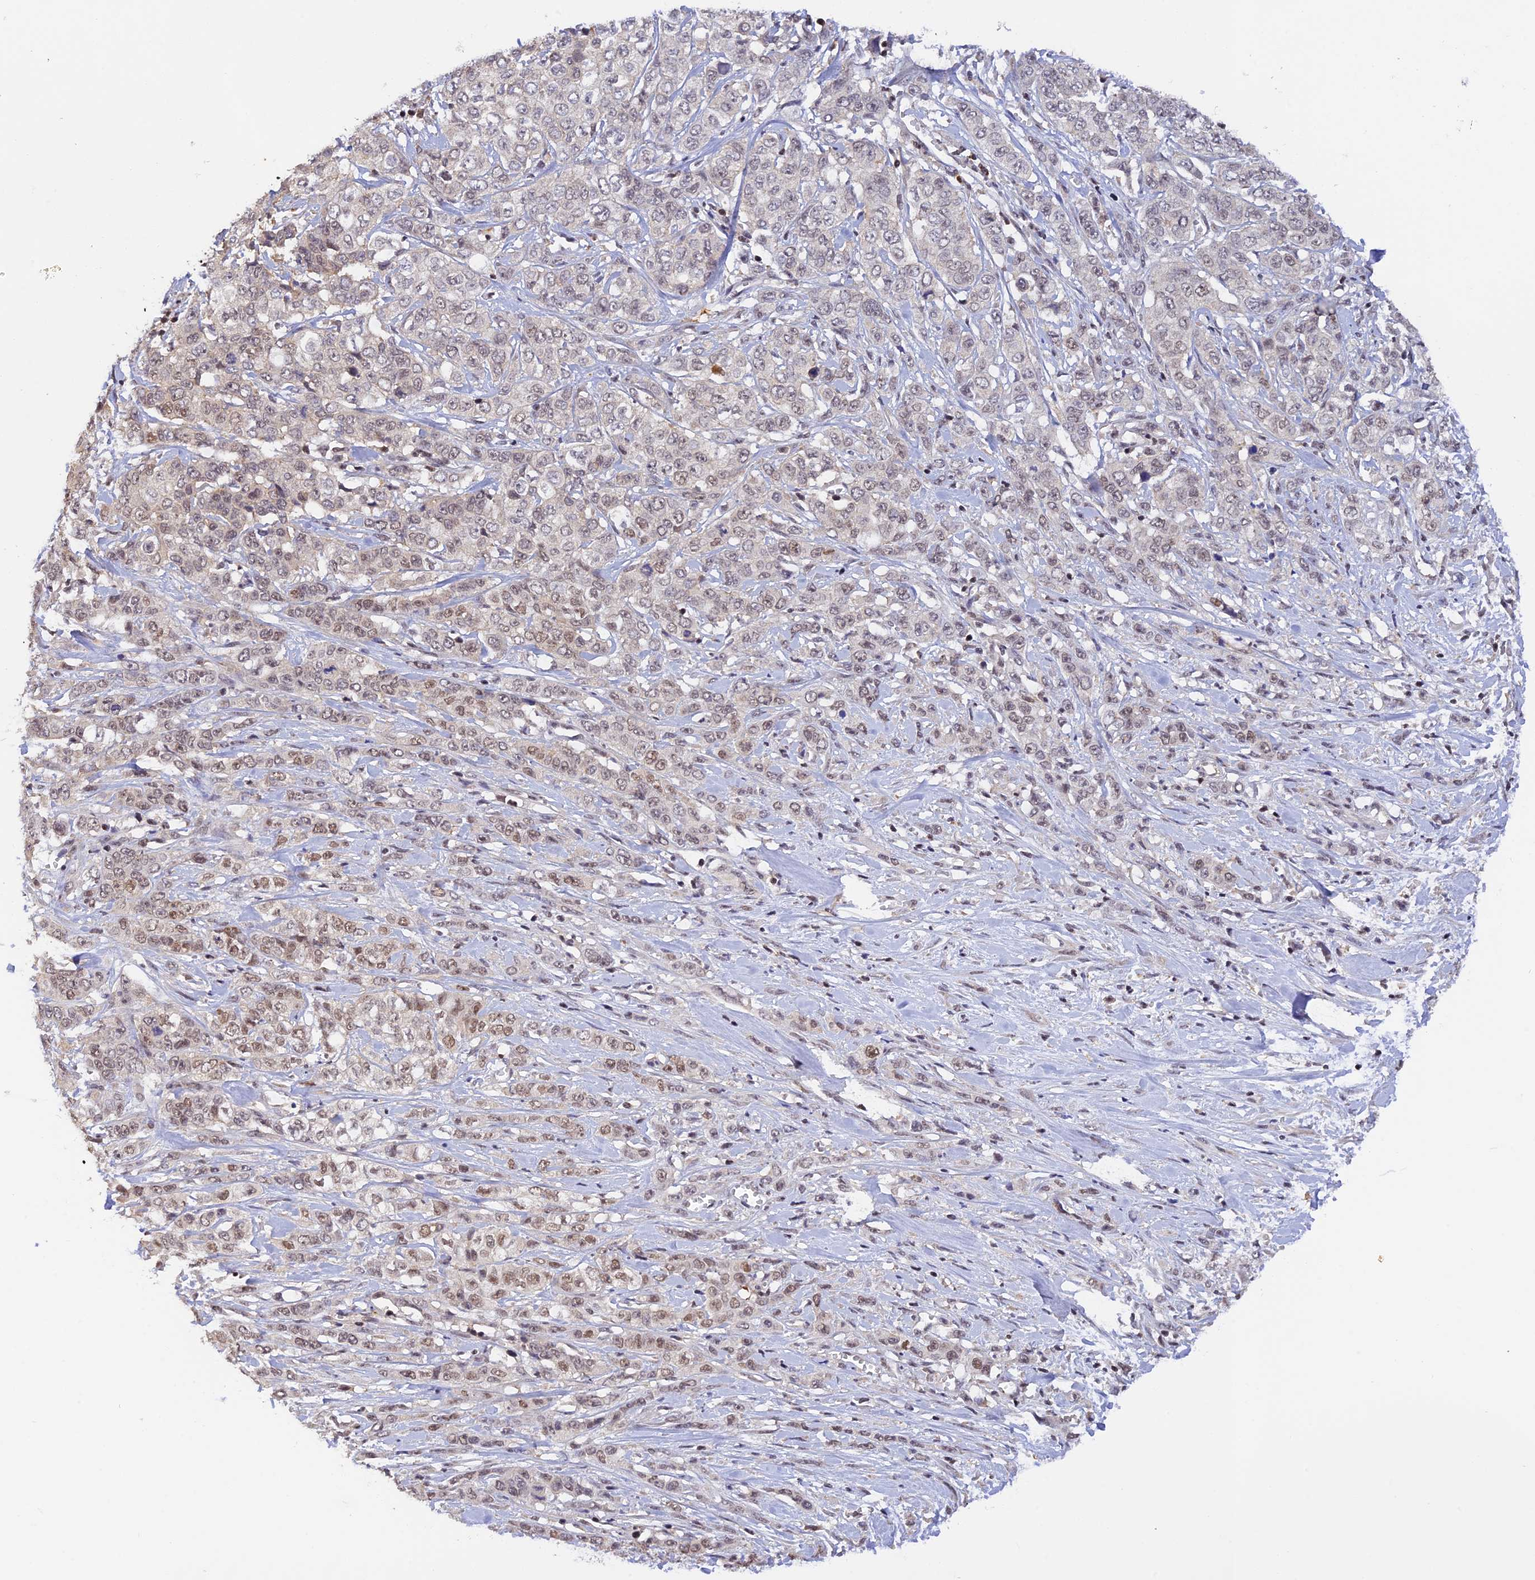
{"staining": {"intensity": "weak", "quantity": "25%-75%", "location": "nuclear"}, "tissue": "stomach cancer", "cell_type": "Tumor cells", "image_type": "cancer", "snomed": [{"axis": "morphology", "description": "Adenocarcinoma, NOS"}, {"axis": "topography", "description": "Stomach, upper"}], "caption": "This histopathology image exhibits IHC staining of stomach cancer, with low weak nuclear positivity in approximately 25%-75% of tumor cells.", "gene": "THAP11", "patient": {"sex": "male", "age": 62}}